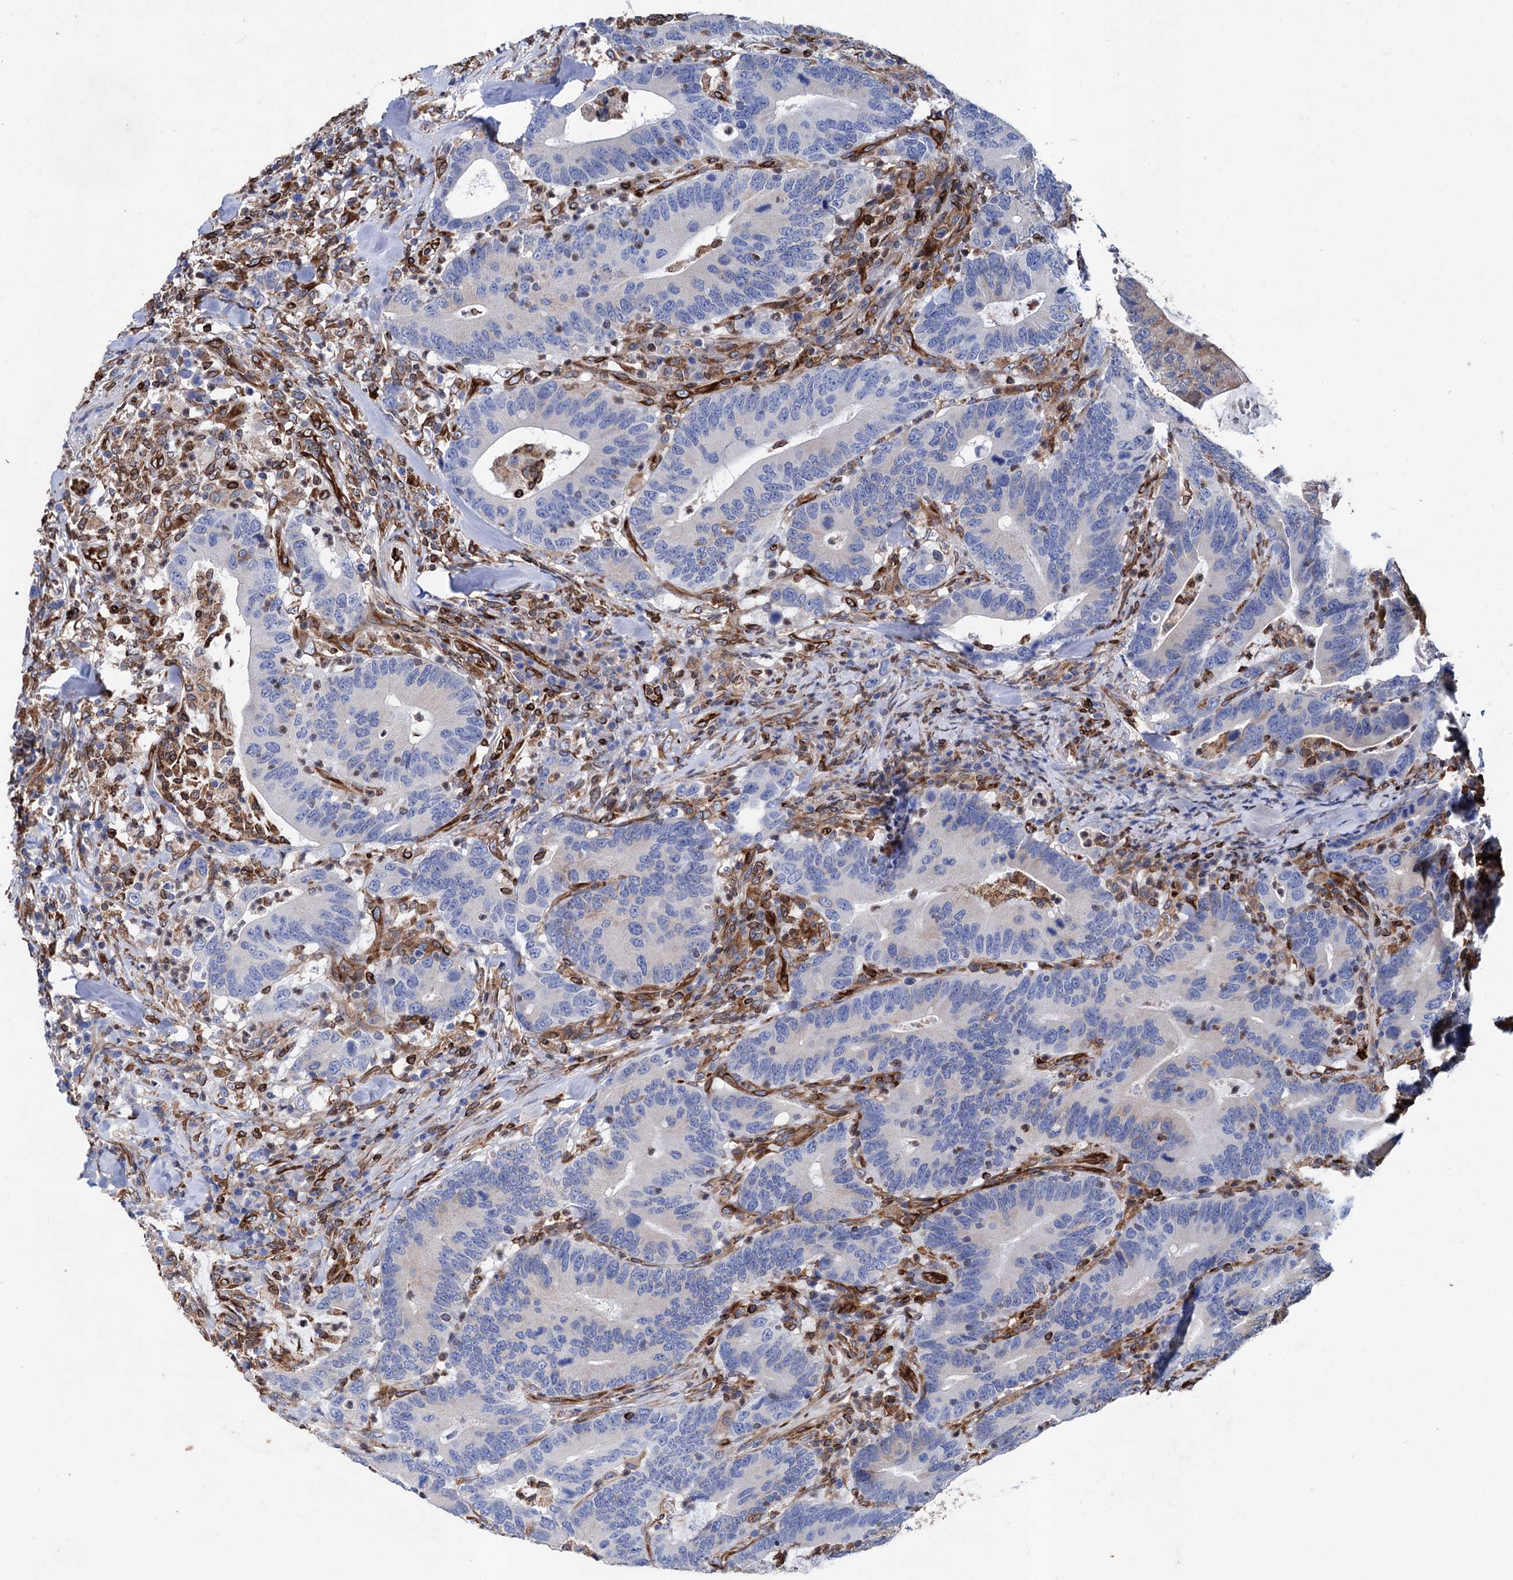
{"staining": {"intensity": "negative", "quantity": "none", "location": "none"}, "tissue": "colorectal cancer", "cell_type": "Tumor cells", "image_type": "cancer", "snomed": [{"axis": "morphology", "description": "Adenocarcinoma, NOS"}, {"axis": "topography", "description": "Colon"}], "caption": "Tumor cells show no significant expression in colorectal cancer. (DAB (3,3'-diaminobenzidine) immunohistochemistry (IHC) visualized using brightfield microscopy, high magnification).", "gene": "STING1", "patient": {"sex": "female", "age": 66}}